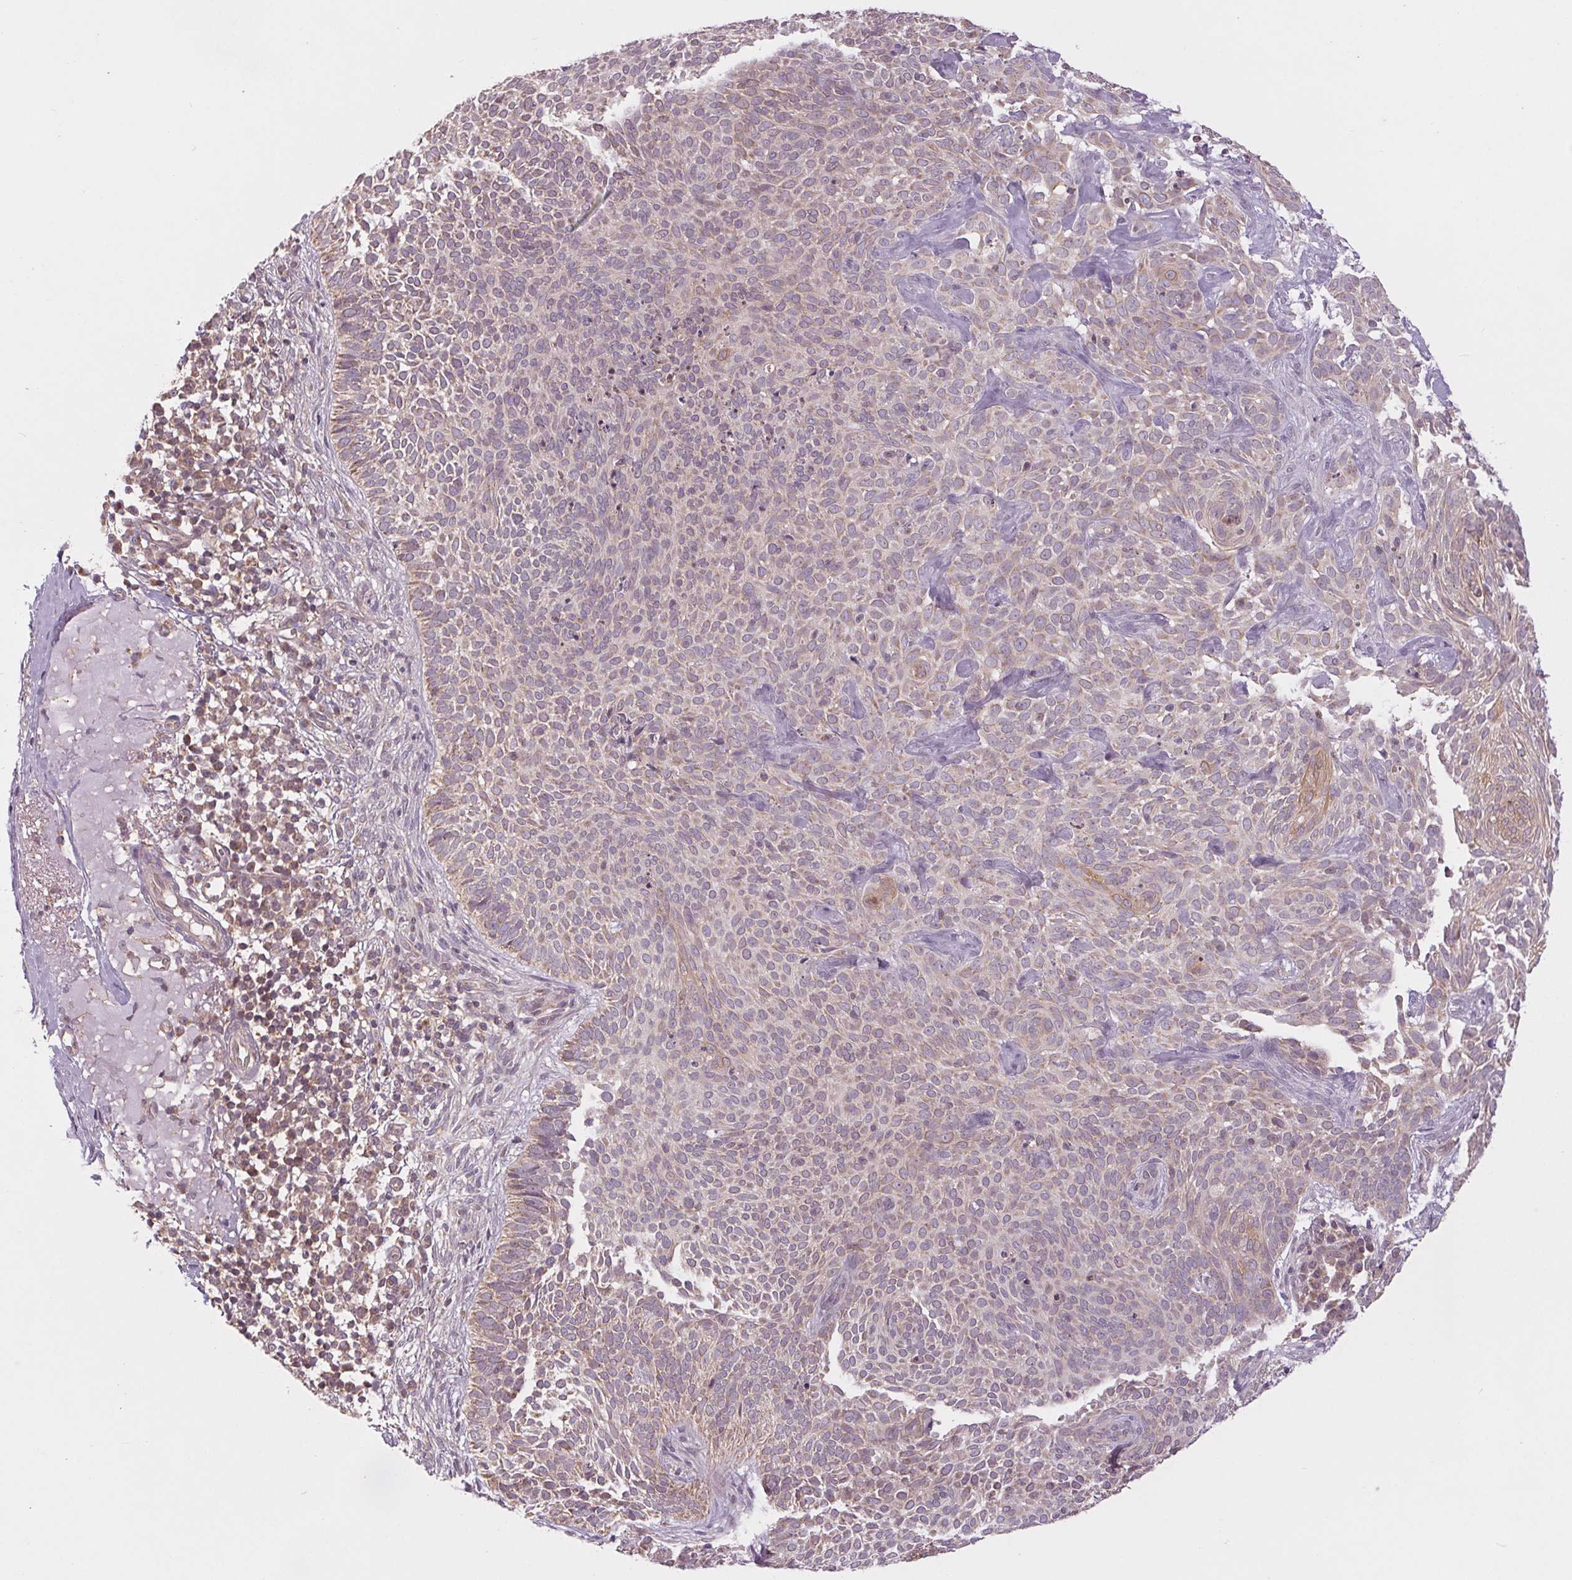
{"staining": {"intensity": "weak", "quantity": "<25%", "location": "cytoplasmic/membranous"}, "tissue": "skin cancer", "cell_type": "Tumor cells", "image_type": "cancer", "snomed": [{"axis": "morphology", "description": "Basal cell carcinoma"}, {"axis": "topography", "description": "Skin"}, {"axis": "topography", "description": "Skin of face"}], "caption": "Basal cell carcinoma (skin) was stained to show a protein in brown. There is no significant staining in tumor cells.", "gene": "MAP3K5", "patient": {"sex": "female", "age": 82}}